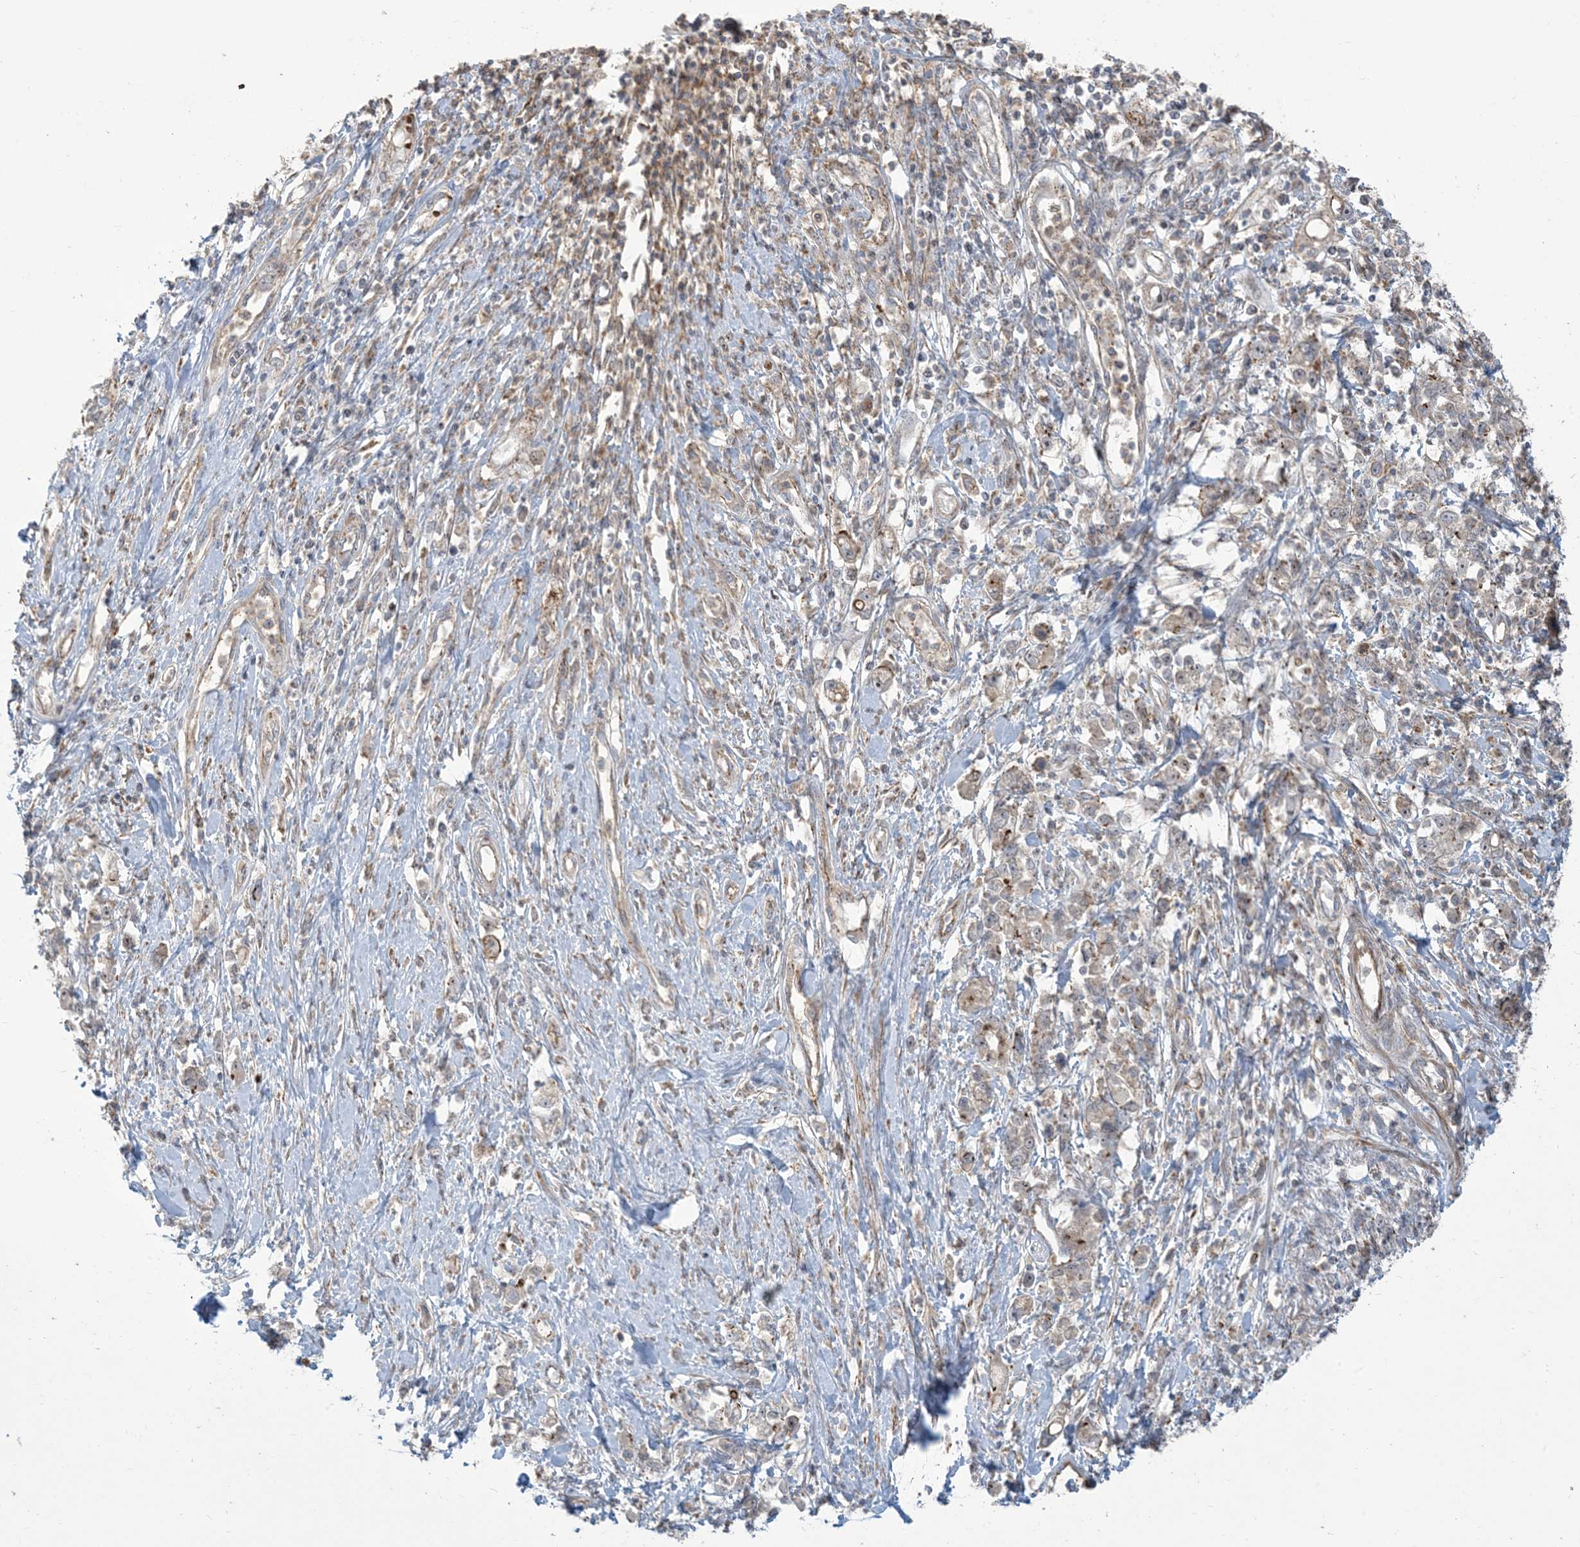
{"staining": {"intensity": "negative", "quantity": "none", "location": "none"}, "tissue": "stomach cancer", "cell_type": "Tumor cells", "image_type": "cancer", "snomed": [{"axis": "morphology", "description": "Adenocarcinoma, NOS"}, {"axis": "topography", "description": "Stomach"}], "caption": "Stomach cancer was stained to show a protein in brown. There is no significant expression in tumor cells.", "gene": "KLHL18", "patient": {"sex": "female", "age": 76}}